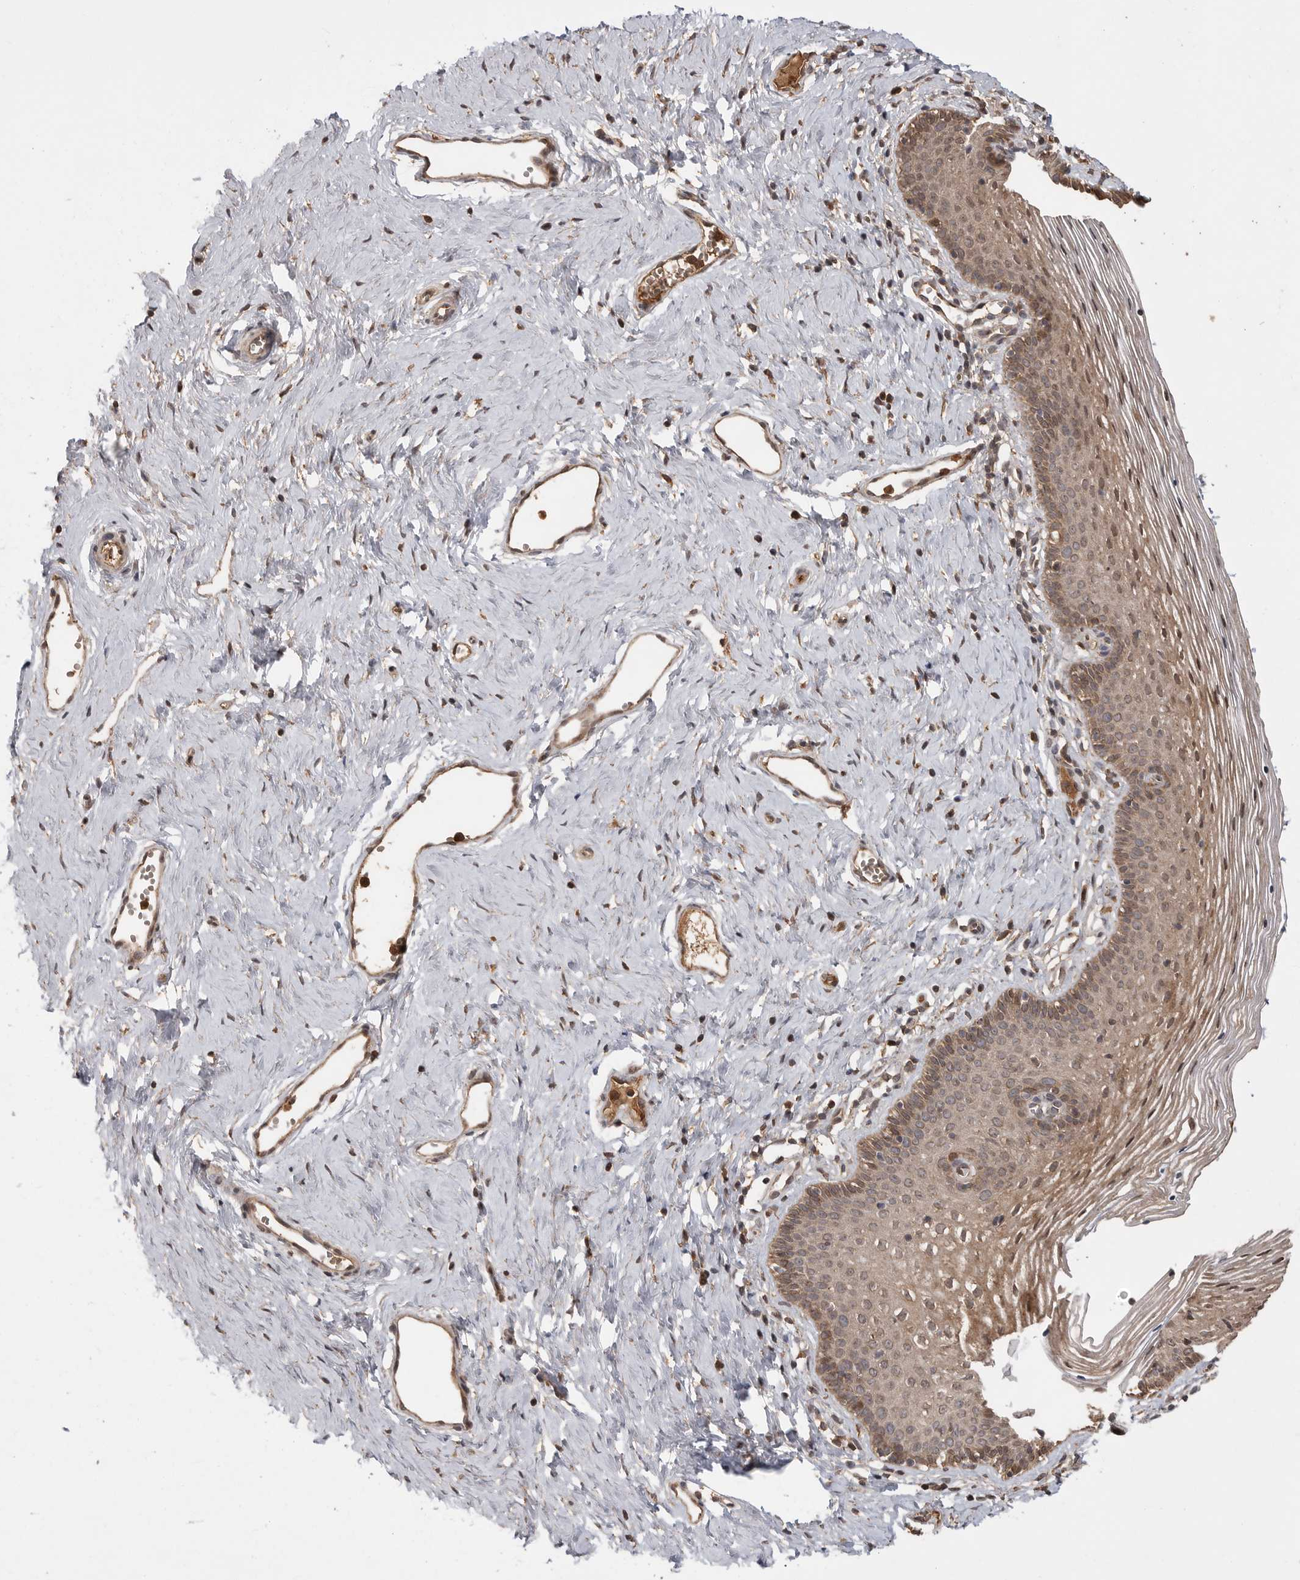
{"staining": {"intensity": "moderate", "quantity": ">75%", "location": "cytoplasmic/membranous"}, "tissue": "vagina", "cell_type": "Squamous epithelial cells", "image_type": "normal", "snomed": [{"axis": "morphology", "description": "Normal tissue, NOS"}, {"axis": "topography", "description": "Vagina"}], "caption": "A medium amount of moderate cytoplasmic/membranous expression is identified in approximately >75% of squamous epithelial cells in benign vagina.", "gene": "VN1R4", "patient": {"sex": "female", "age": 32}}